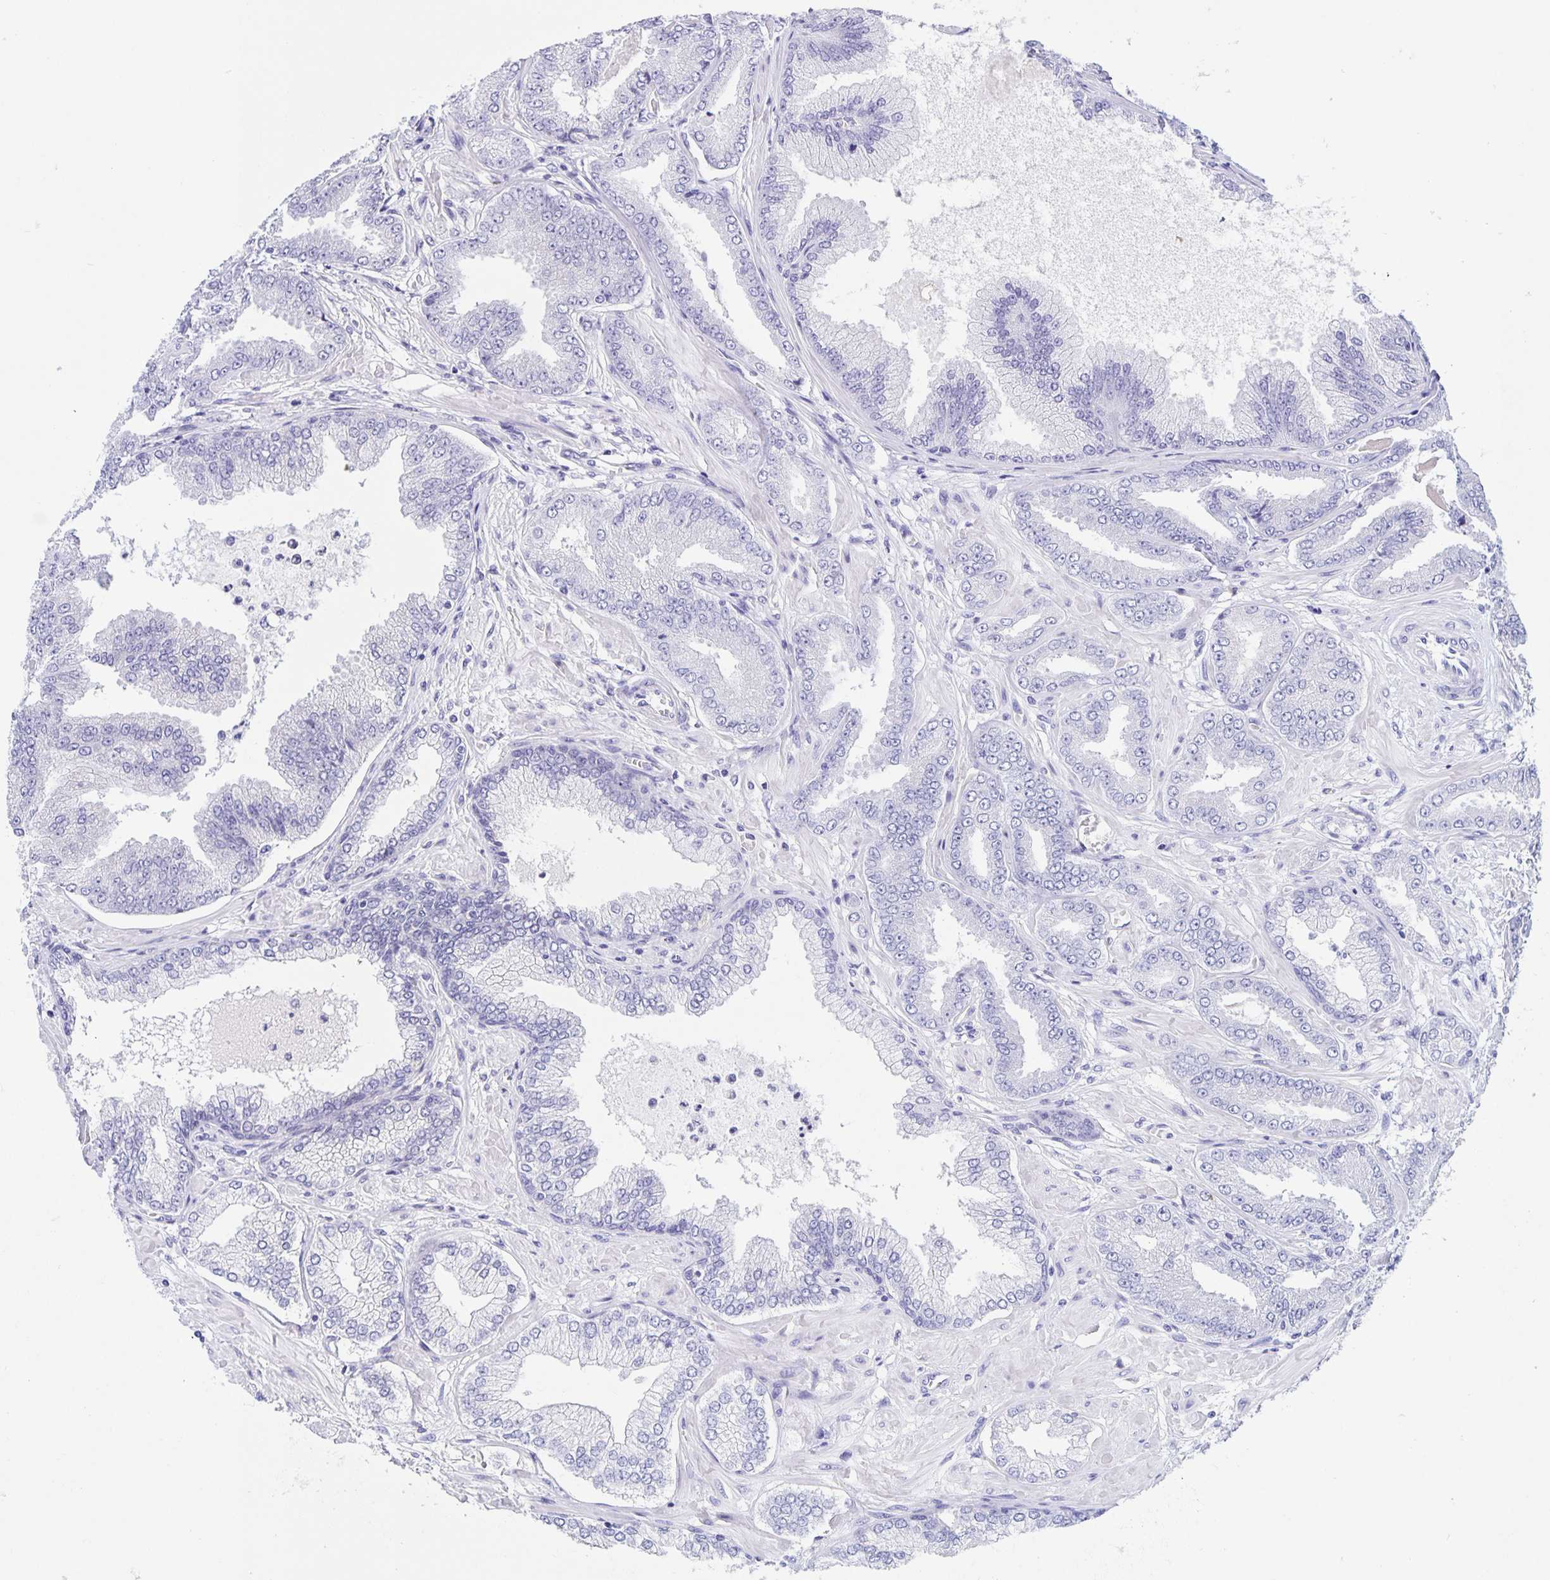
{"staining": {"intensity": "negative", "quantity": "none", "location": "none"}, "tissue": "prostate cancer", "cell_type": "Tumor cells", "image_type": "cancer", "snomed": [{"axis": "morphology", "description": "Adenocarcinoma, Low grade"}, {"axis": "topography", "description": "Prostate"}], "caption": "Prostate cancer (low-grade adenocarcinoma) was stained to show a protein in brown. There is no significant expression in tumor cells.", "gene": "DMBT1", "patient": {"sex": "male", "age": 55}}